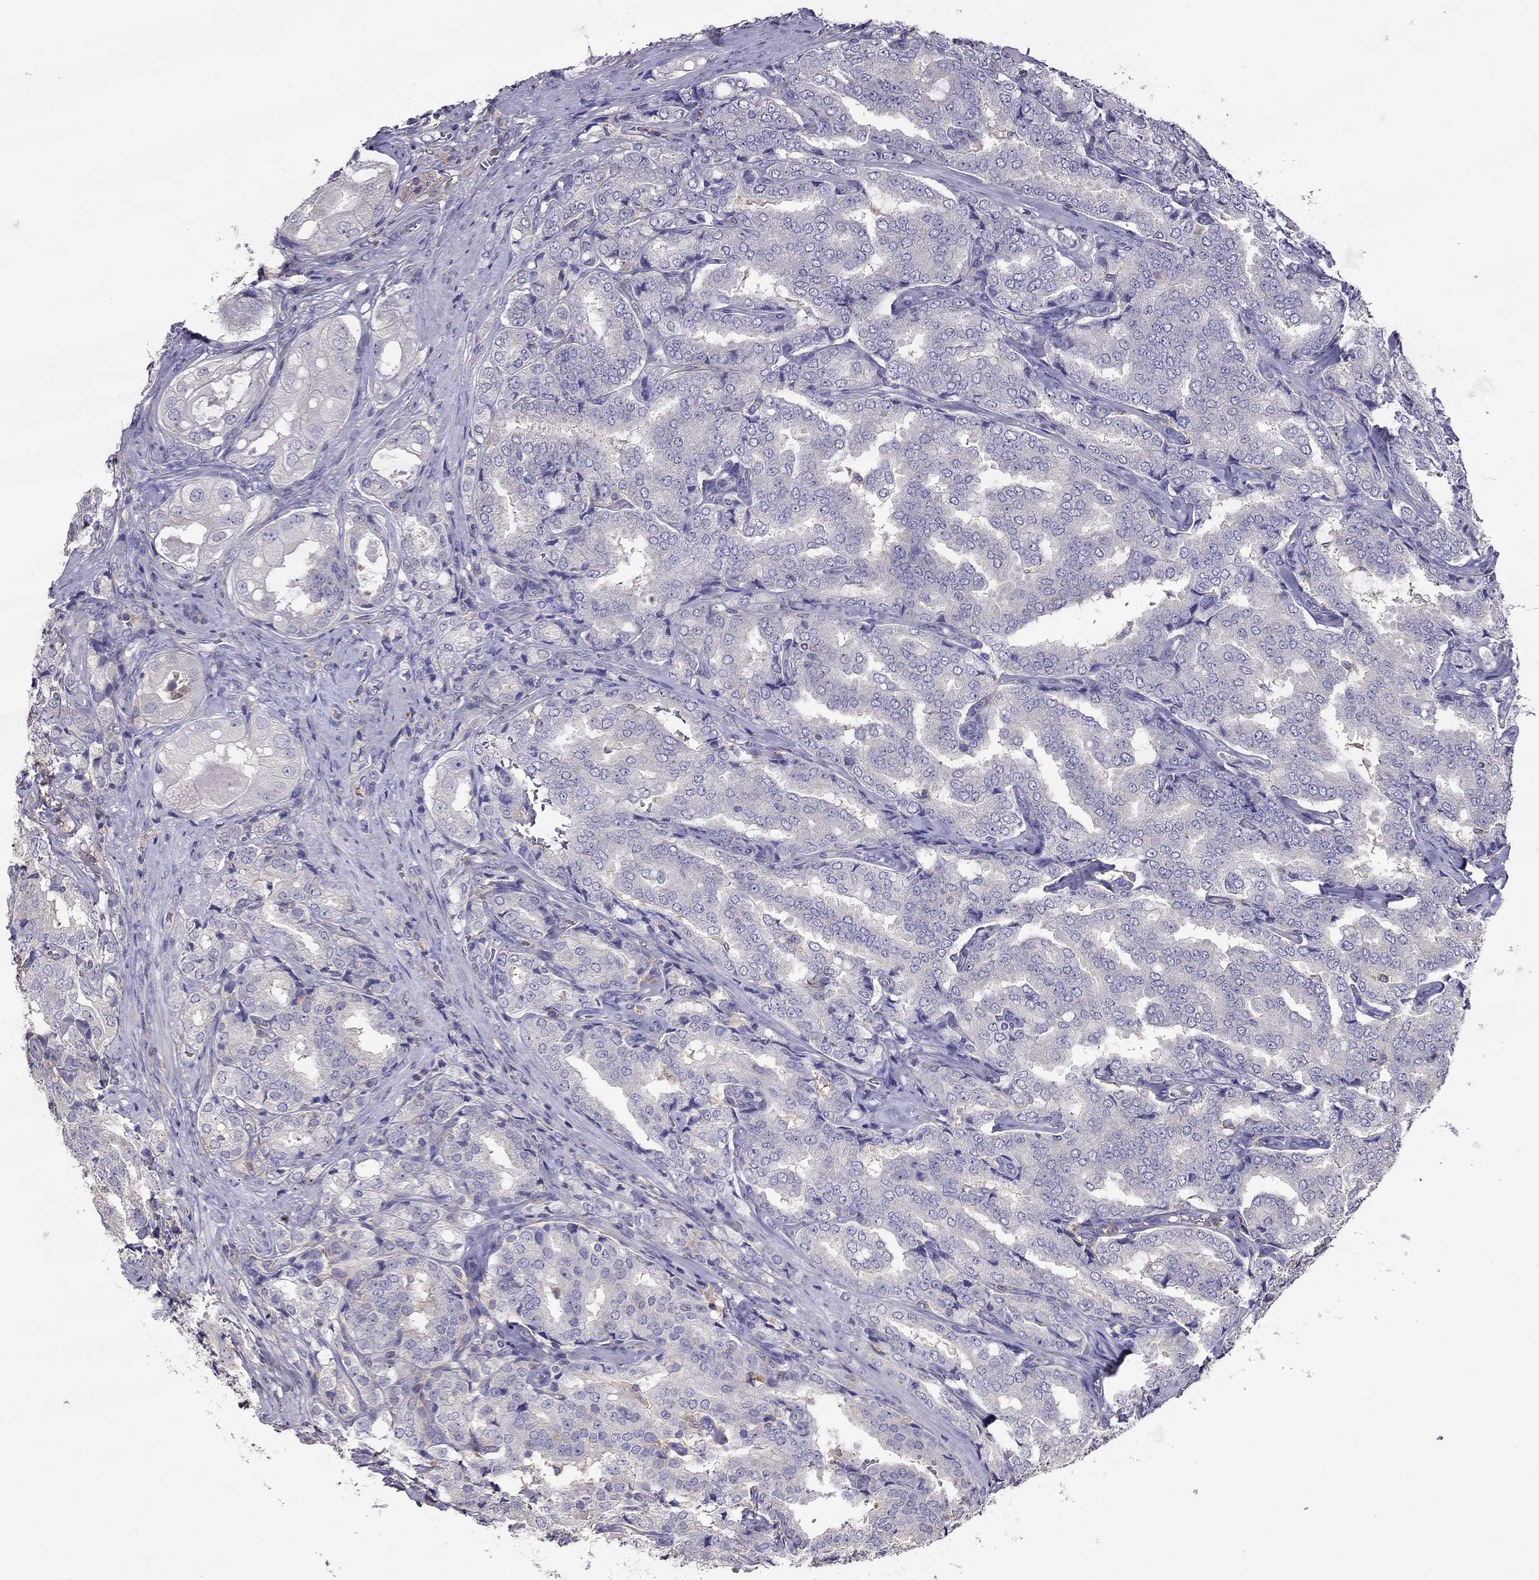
{"staining": {"intensity": "negative", "quantity": "none", "location": "none"}, "tissue": "prostate cancer", "cell_type": "Tumor cells", "image_type": "cancer", "snomed": [{"axis": "morphology", "description": "Adenocarcinoma, NOS"}, {"axis": "topography", "description": "Prostate"}], "caption": "Immunohistochemistry (IHC) photomicrograph of neoplastic tissue: human prostate cancer (adenocarcinoma) stained with DAB reveals no significant protein staining in tumor cells.", "gene": "TEX22", "patient": {"sex": "male", "age": 65}}